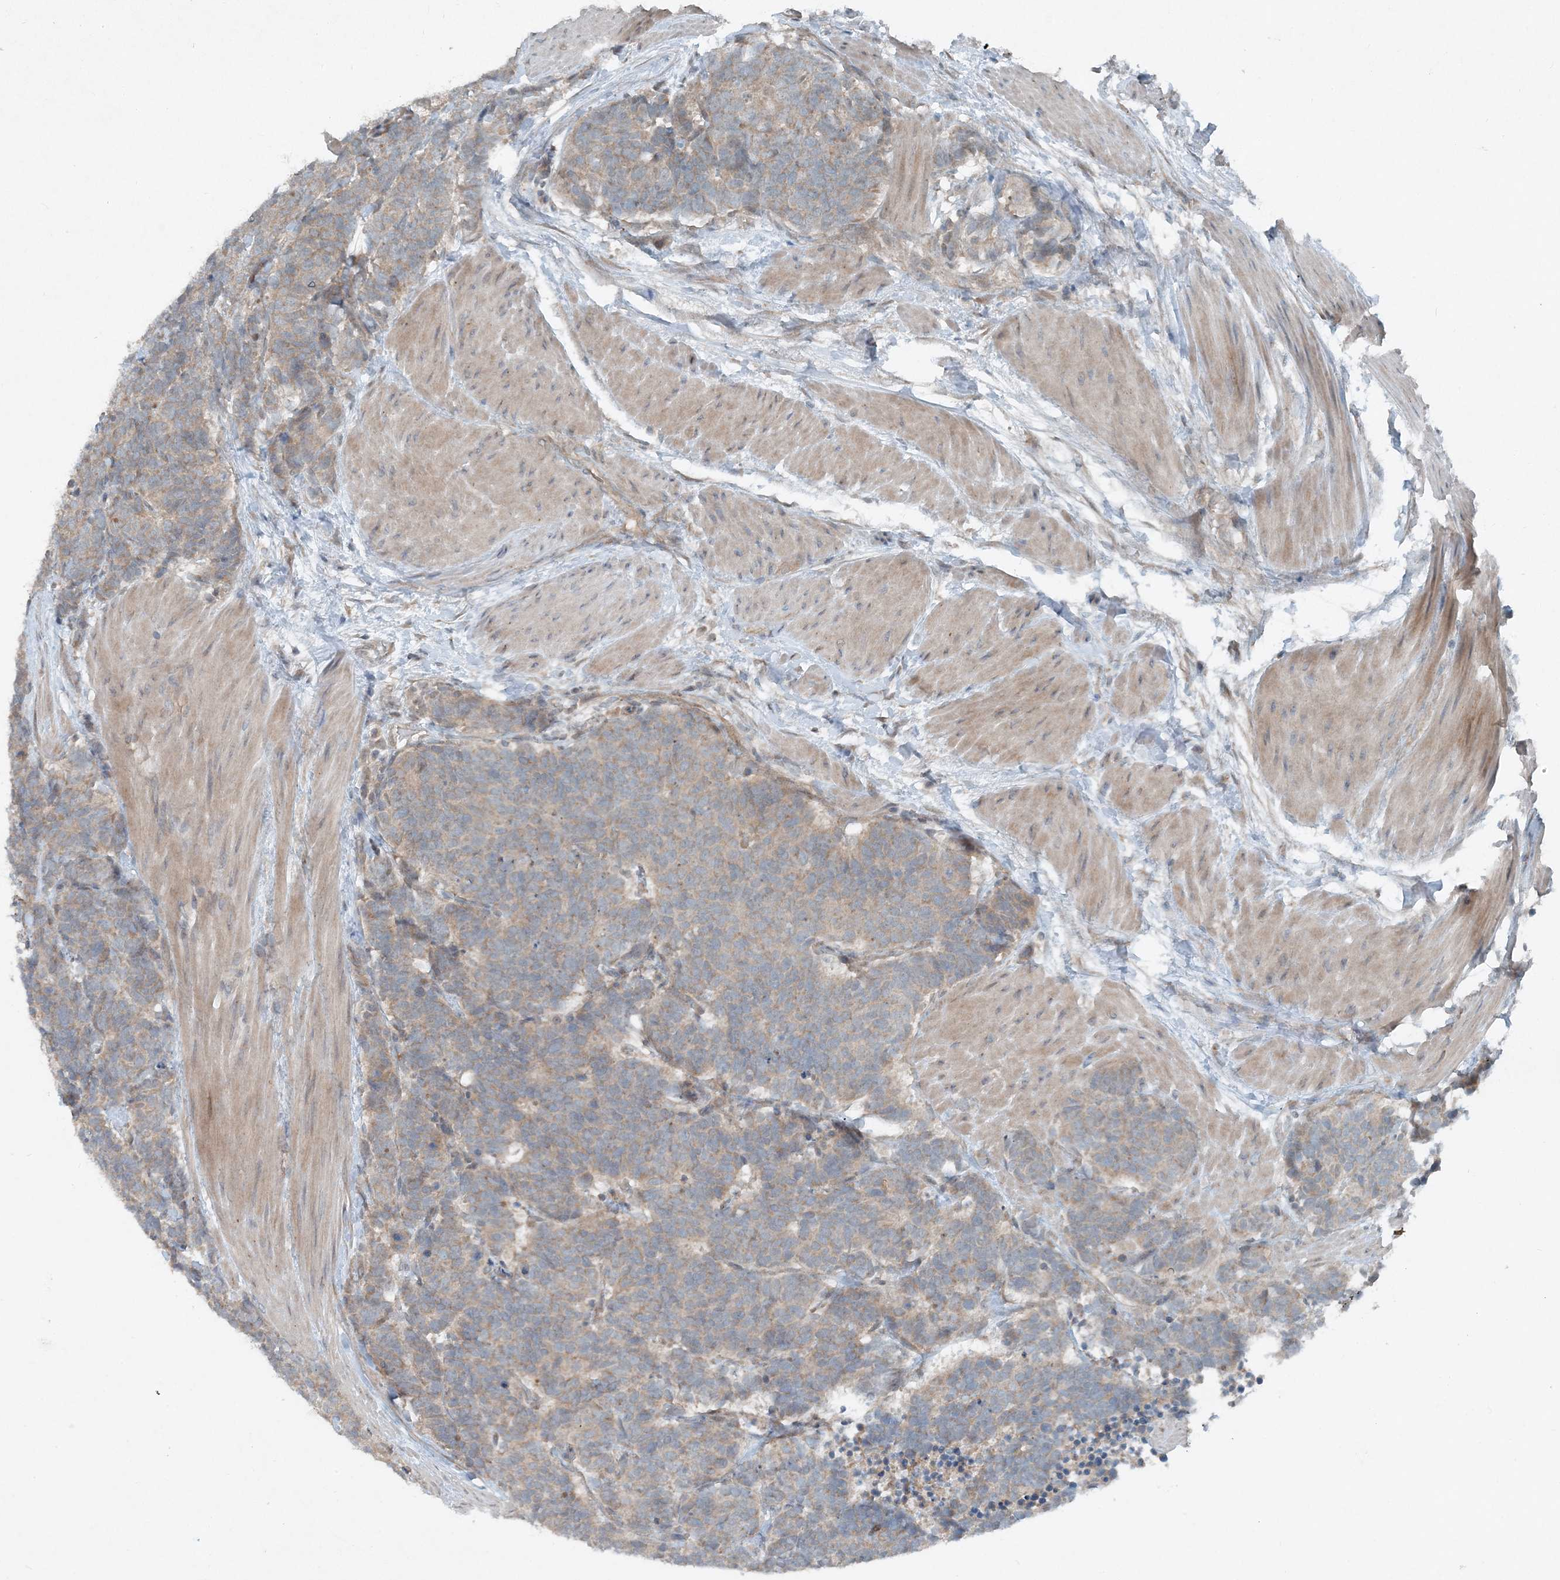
{"staining": {"intensity": "weak", "quantity": ">75%", "location": "cytoplasmic/membranous"}, "tissue": "carcinoid", "cell_type": "Tumor cells", "image_type": "cancer", "snomed": [{"axis": "morphology", "description": "Carcinoma, NOS"}, {"axis": "morphology", "description": "Carcinoid, malignant, NOS"}, {"axis": "topography", "description": "Urinary bladder"}], "caption": "Protein expression by immunohistochemistry exhibits weak cytoplasmic/membranous expression in about >75% of tumor cells in carcinoid. The staining was performed using DAB, with brown indicating positive protein expression. Nuclei are stained blue with hematoxylin.", "gene": "MITD1", "patient": {"sex": "male", "age": 57}}